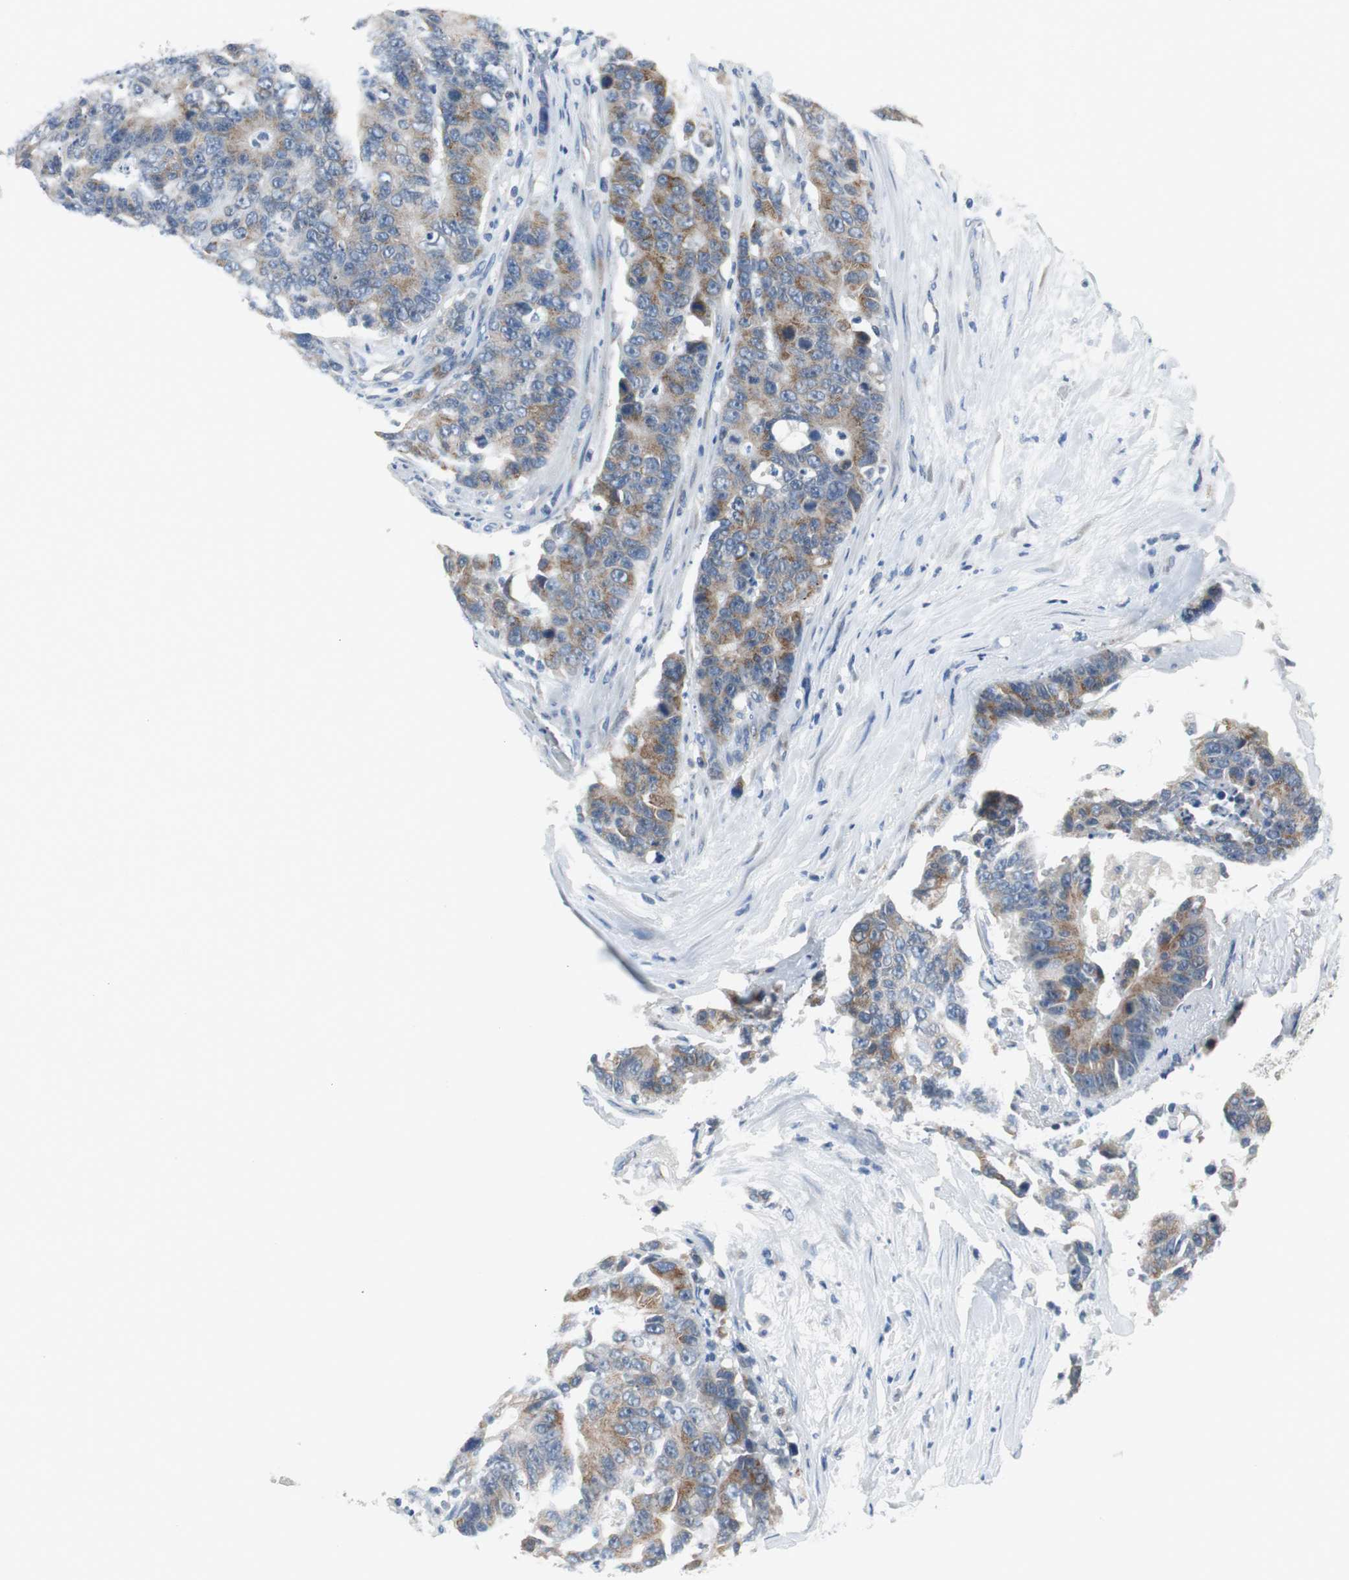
{"staining": {"intensity": "moderate", "quantity": "25%-75%", "location": "cytoplasmic/membranous"}, "tissue": "colorectal cancer", "cell_type": "Tumor cells", "image_type": "cancer", "snomed": [{"axis": "morphology", "description": "Adenocarcinoma, NOS"}, {"axis": "topography", "description": "Colon"}], "caption": "Protein expression analysis of colorectal adenocarcinoma displays moderate cytoplasmic/membranous expression in approximately 25%-75% of tumor cells.", "gene": "PLAA", "patient": {"sex": "female", "age": 86}}